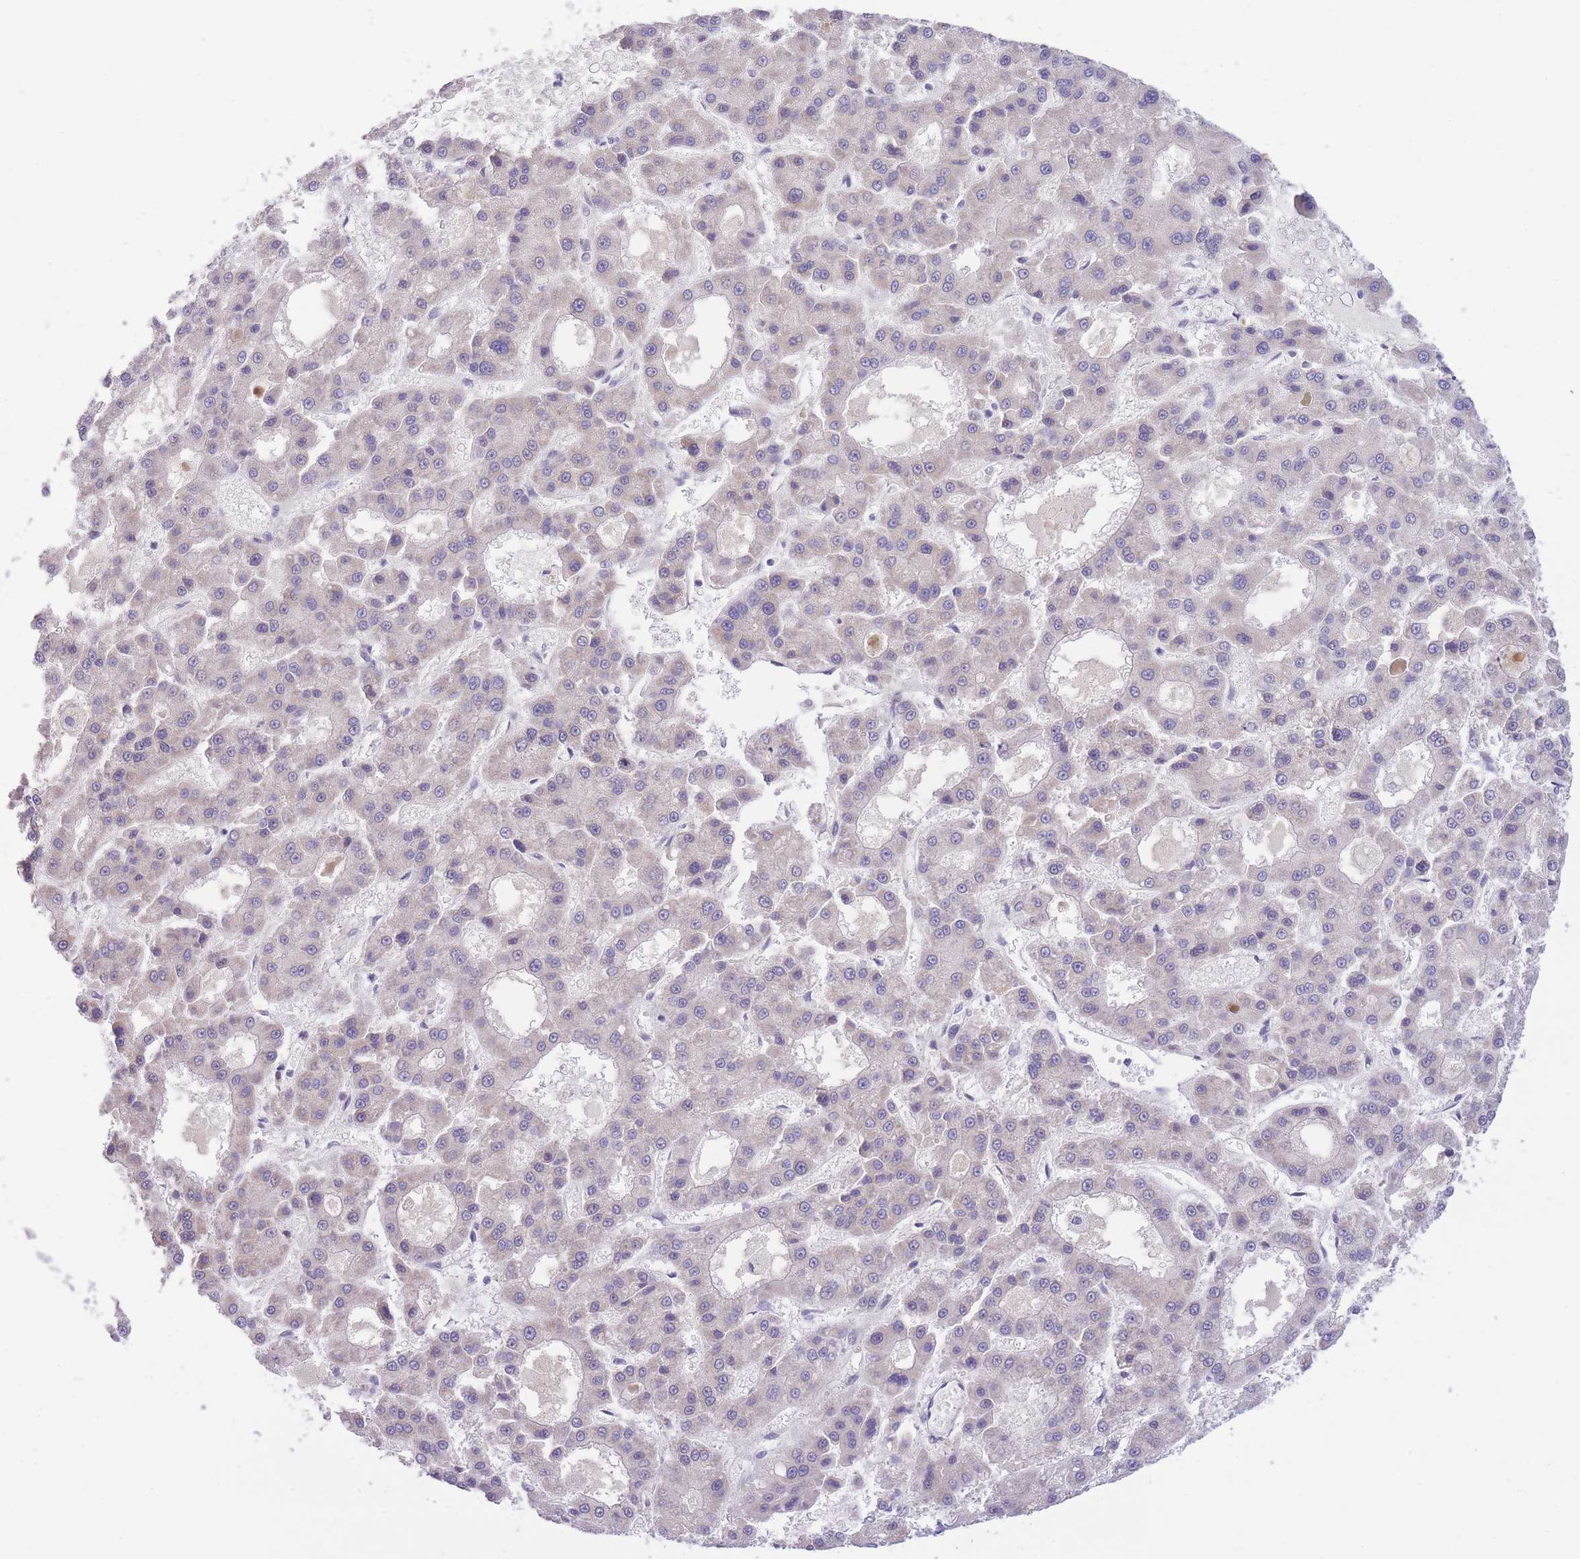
{"staining": {"intensity": "negative", "quantity": "none", "location": "none"}, "tissue": "liver cancer", "cell_type": "Tumor cells", "image_type": "cancer", "snomed": [{"axis": "morphology", "description": "Carcinoma, Hepatocellular, NOS"}, {"axis": "topography", "description": "Liver"}], "caption": "Immunohistochemistry (IHC) of liver cancer exhibits no positivity in tumor cells. (Immunohistochemistry (IHC), brightfield microscopy, high magnification).", "gene": "CDC25B", "patient": {"sex": "male", "age": 70}}